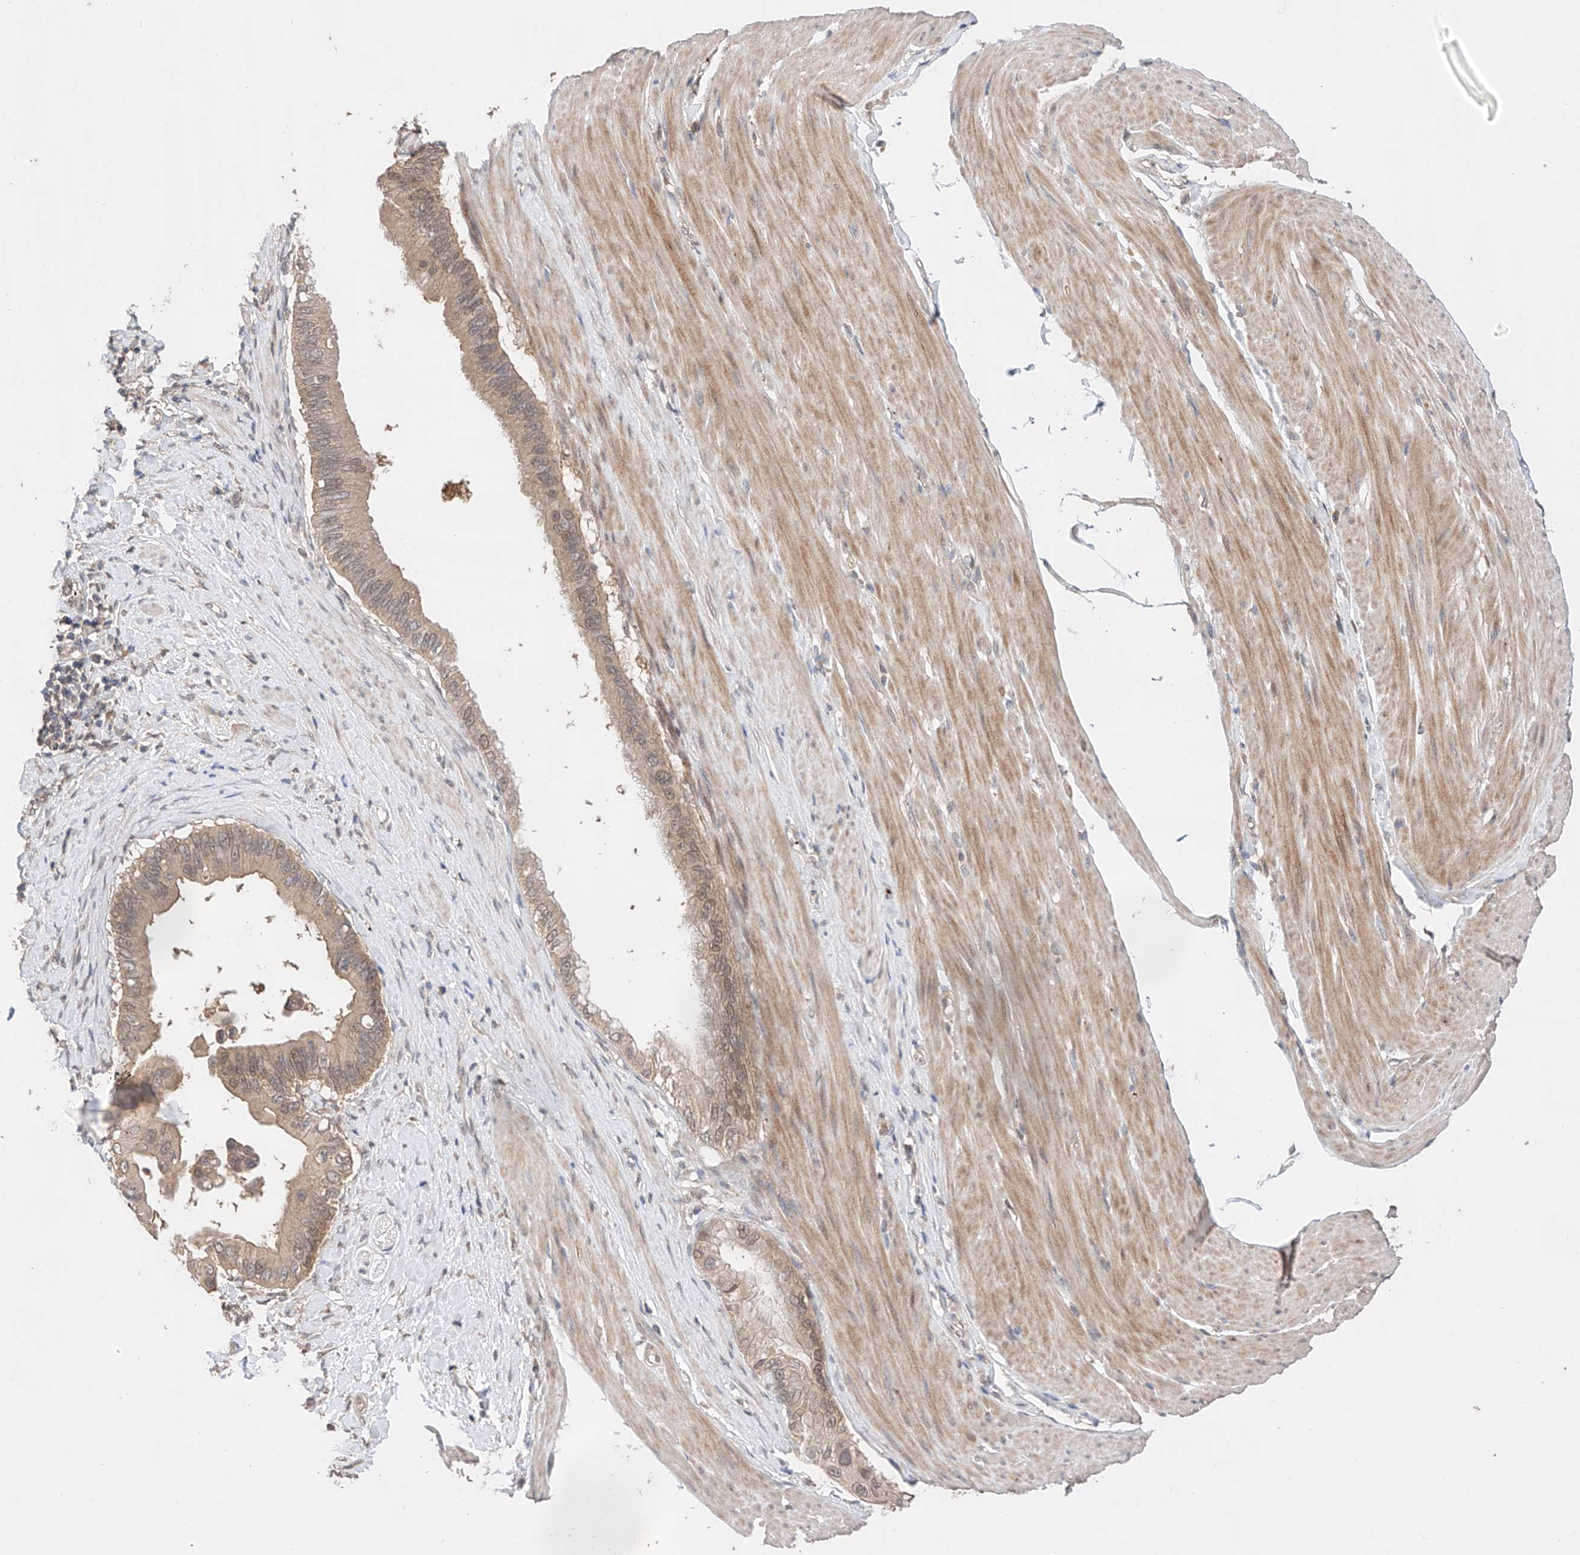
{"staining": {"intensity": "weak", "quantity": ">75%", "location": "cytoplasmic/membranous,nuclear"}, "tissue": "pancreatic cancer", "cell_type": "Tumor cells", "image_type": "cancer", "snomed": [{"axis": "morphology", "description": "Adenocarcinoma, NOS"}, {"axis": "topography", "description": "Pancreas"}], "caption": "Immunohistochemistry of human adenocarcinoma (pancreatic) displays low levels of weak cytoplasmic/membranous and nuclear positivity in about >75% of tumor cells.", "gene": "ZFHX2", "patient": {"sex": "female", "age": 56}}